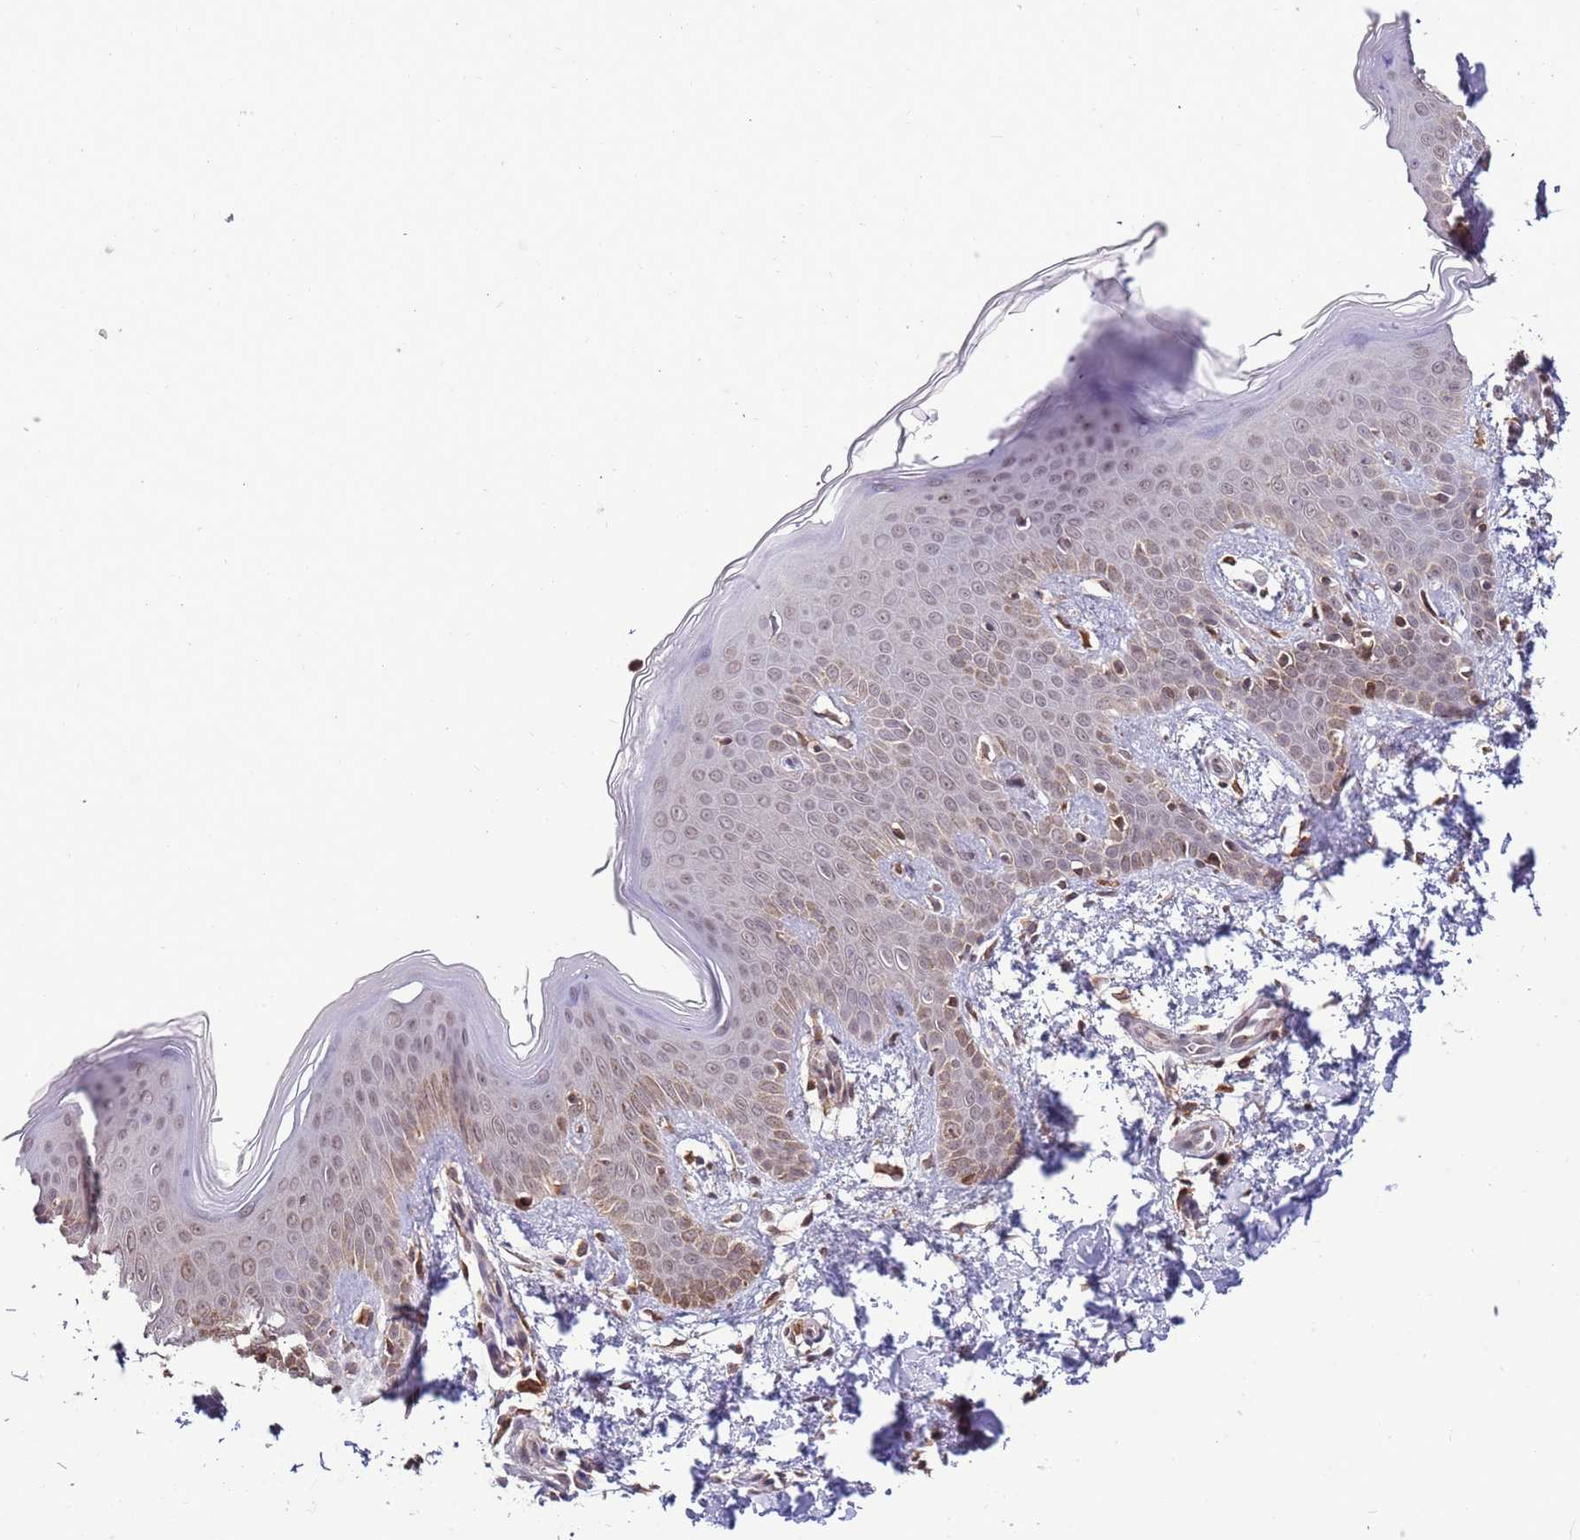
{"staining": {"intensity": "moderate", "quantity": ">75%", "location": "cytoplasmic/membranous,nuclear"}, "tissue": "skin", "cell_type": "Fibroblasts", "image_type": "normal", "snomed": [{"axis": "morphology", "description": "Normal tissue, NOS"}, {"axis": "topography", "description": "Skin"}], "caption": "Fibroblasts reveal moderate cytoplasmic/membranous,nuclear positivity in about >75% of cells in benign skin. Nuclei are stained in blue.", "gene": "CEP170", "patient": {"sex": "male", "age": 36}}